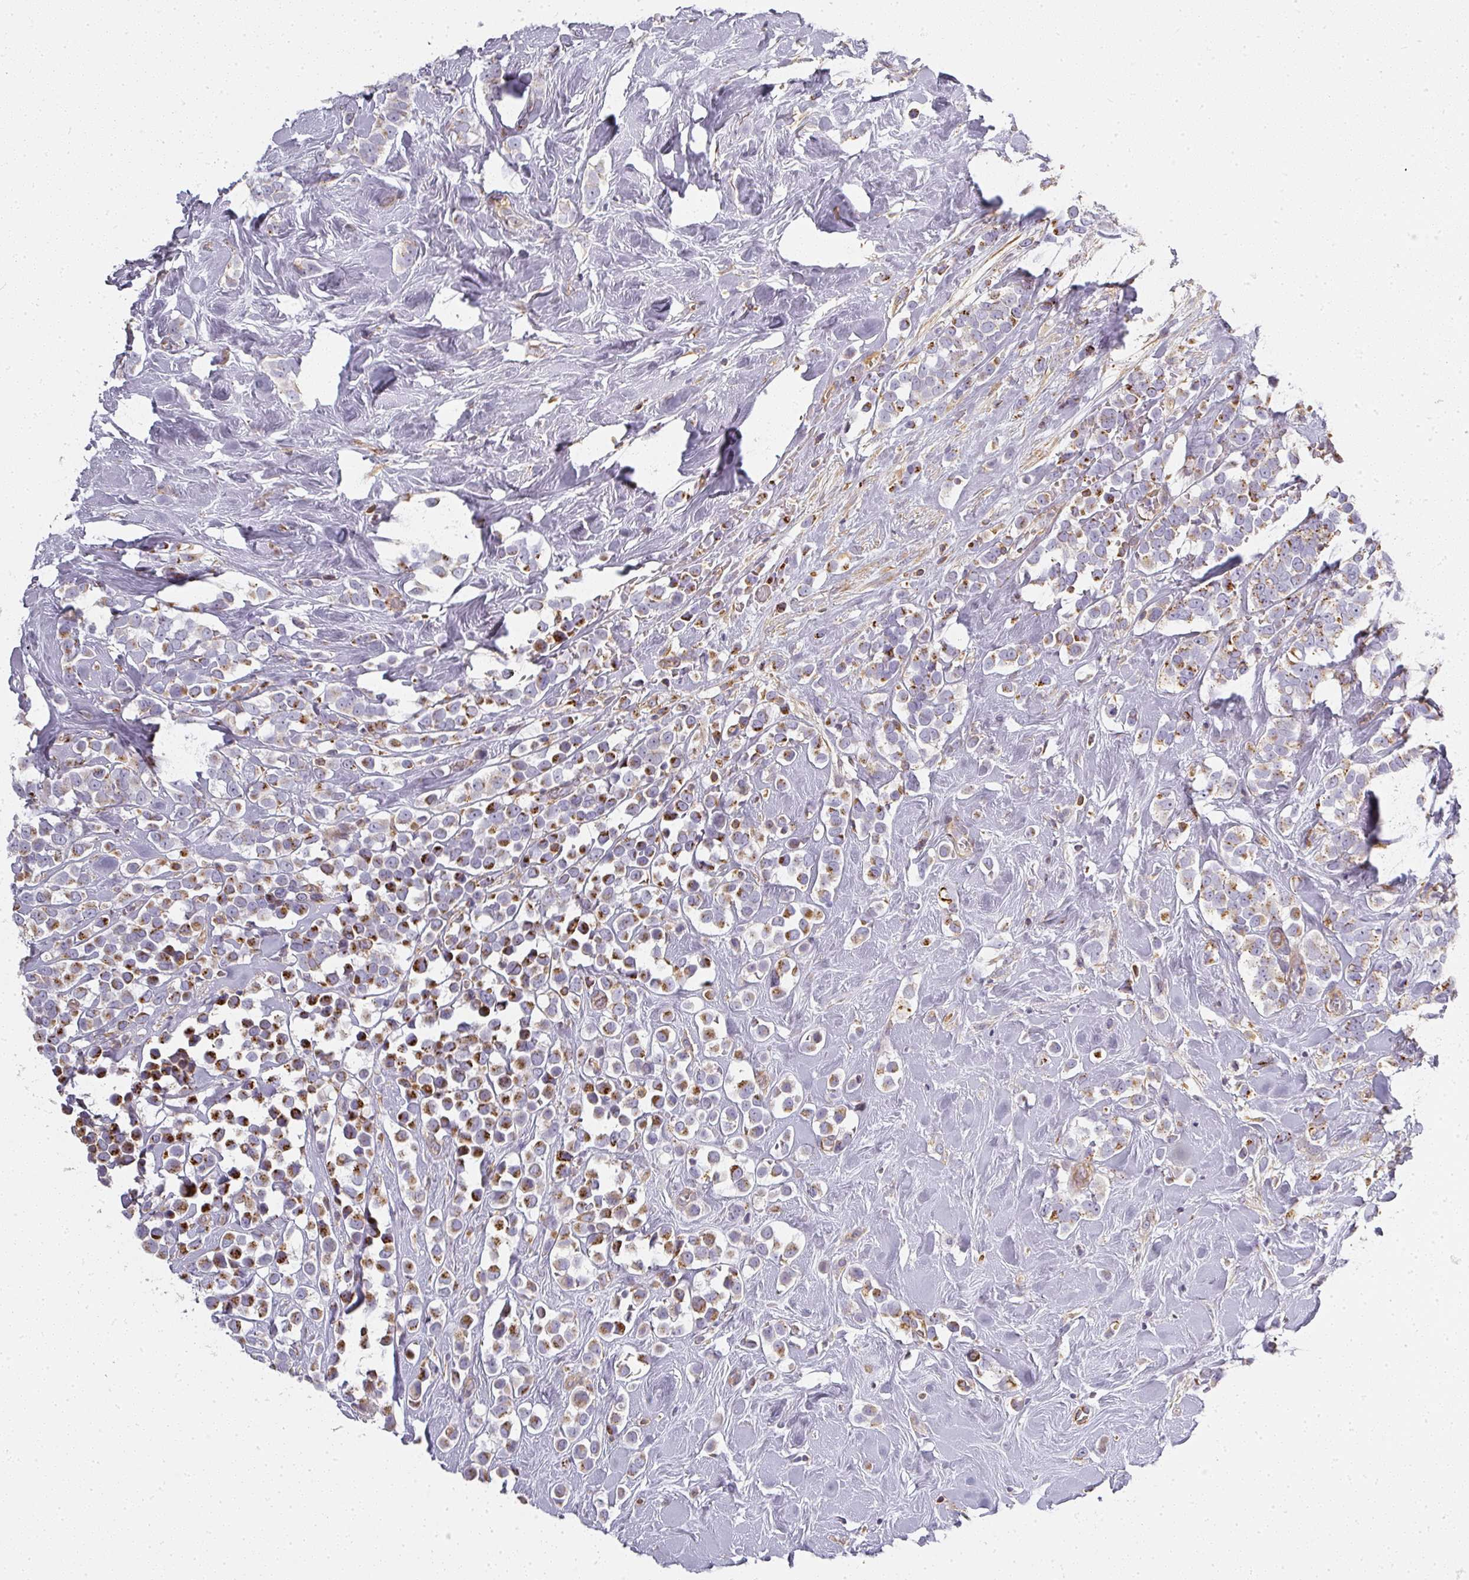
{"staining": {"intensity": "strong", "quantity": "25%-75%", "location": "cytoplasmic/membranous"}, "tissue": "breast cancer", "cell_type": "Tumor cells", "image_type": "cancer", "snomed": [{"axis": "morphology", "description": "Duct carcinoma"}, {"axis": "topography", "description": "Breast"}], "caption": "The micrograph shows a brown stain indicating the presence of a protein in the cytoplasmic/membranous of tumor cells in breast infiltrating ductal carcinoma.", "gene": "ATP8B2", "patient": {"sex": "female", "age": 80}}